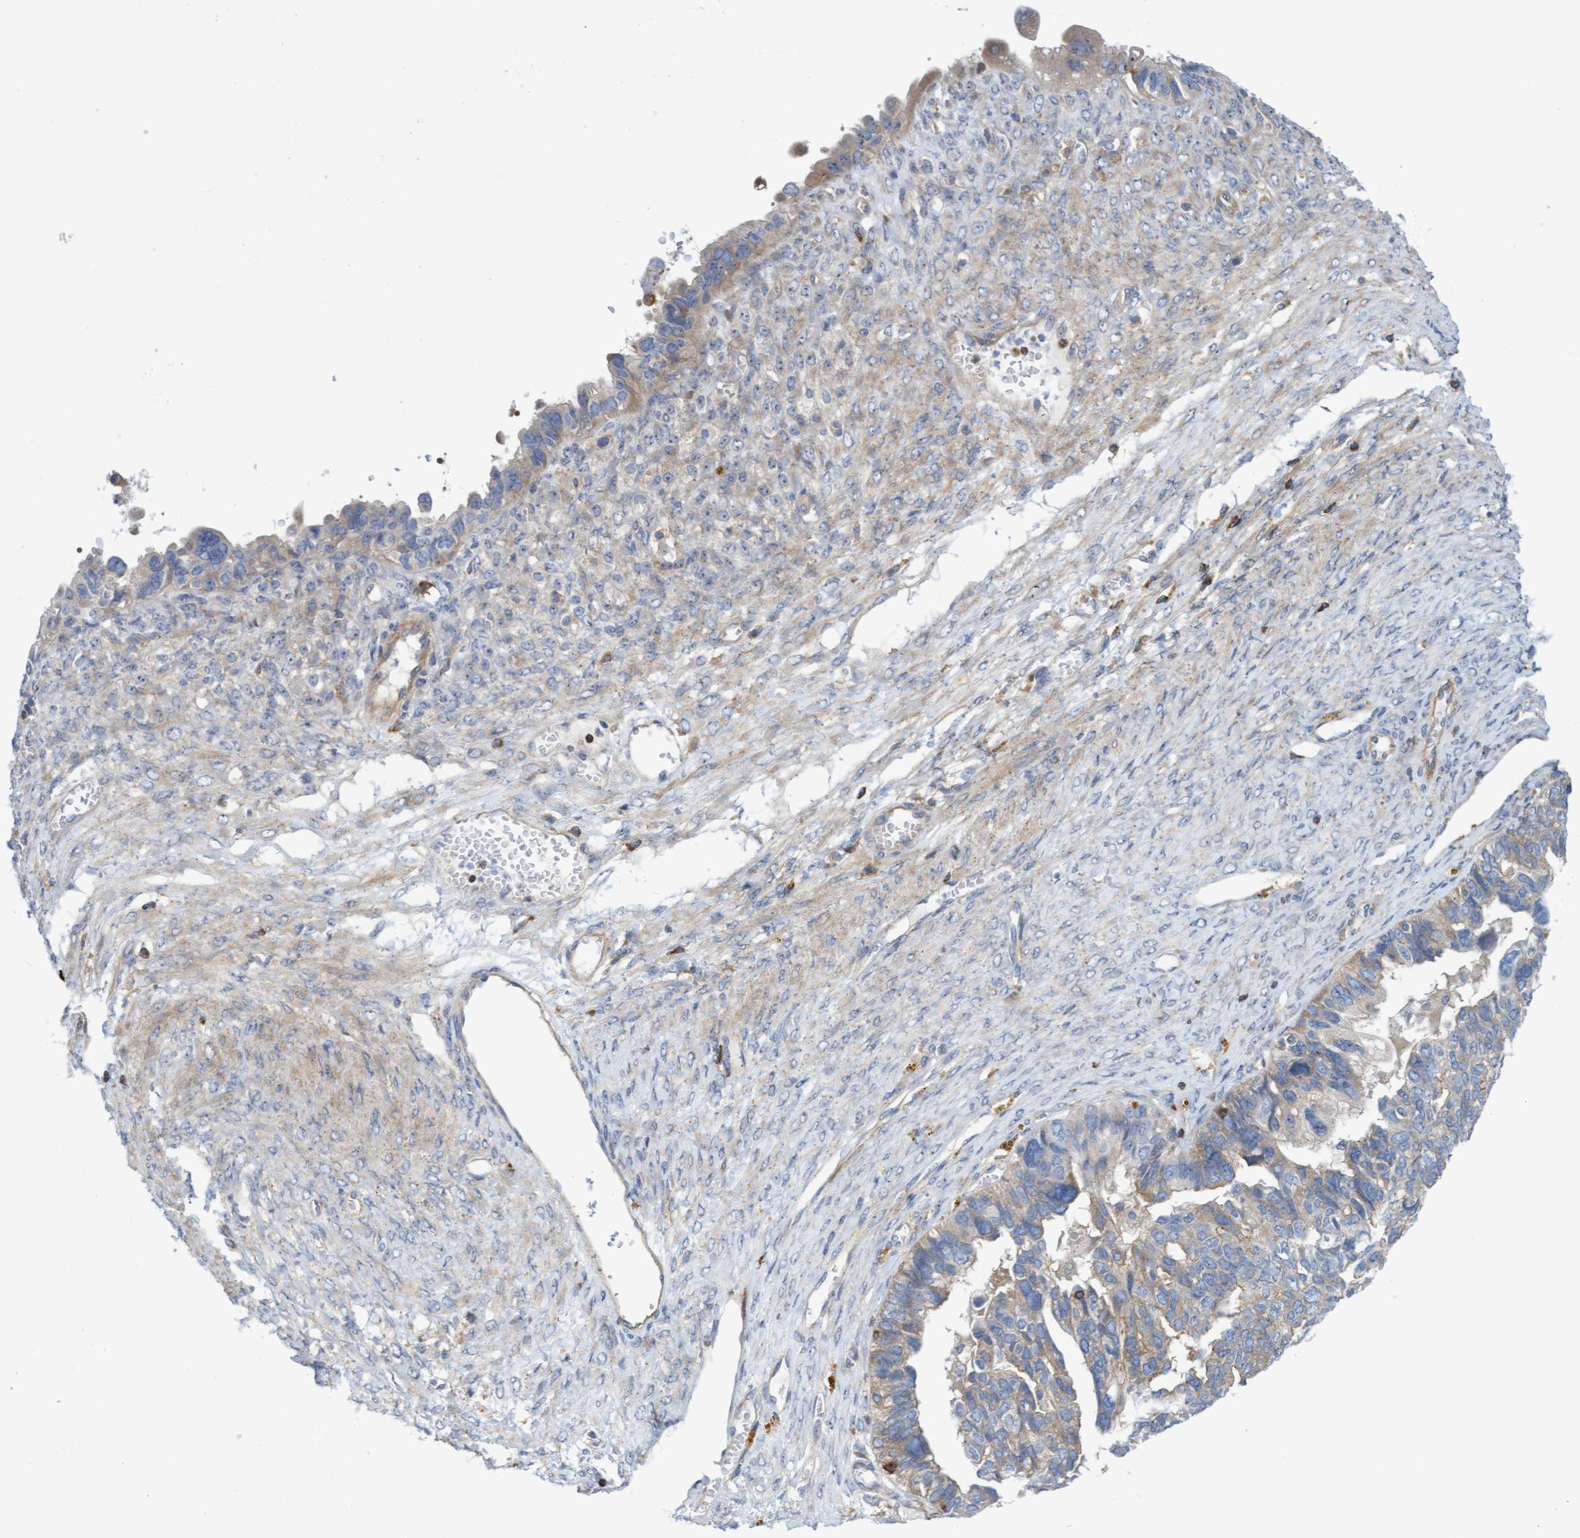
{"staining": {"intensity": "weak", "quantity": ">75%", "location": "cytoplasmic/membranous"}, "tissue": "ovarian cancer", "cell_type": "Tumor cells", "image_type": "cancer", "snomed": [{"axis": "morphology", "description": "Cystadenocarcinoma, serous, NOS"}, {"axis": "topography", "description": "Ovary"}], "caption": "This is a histology image of IHC staining of serous cystadenocarcinoma (ovarian), which shows weak positivity in the cytoplasmic/membranous of tumor cells.", "gene": "FNBP1", "patient": {"sex": "female", "age": 79}}